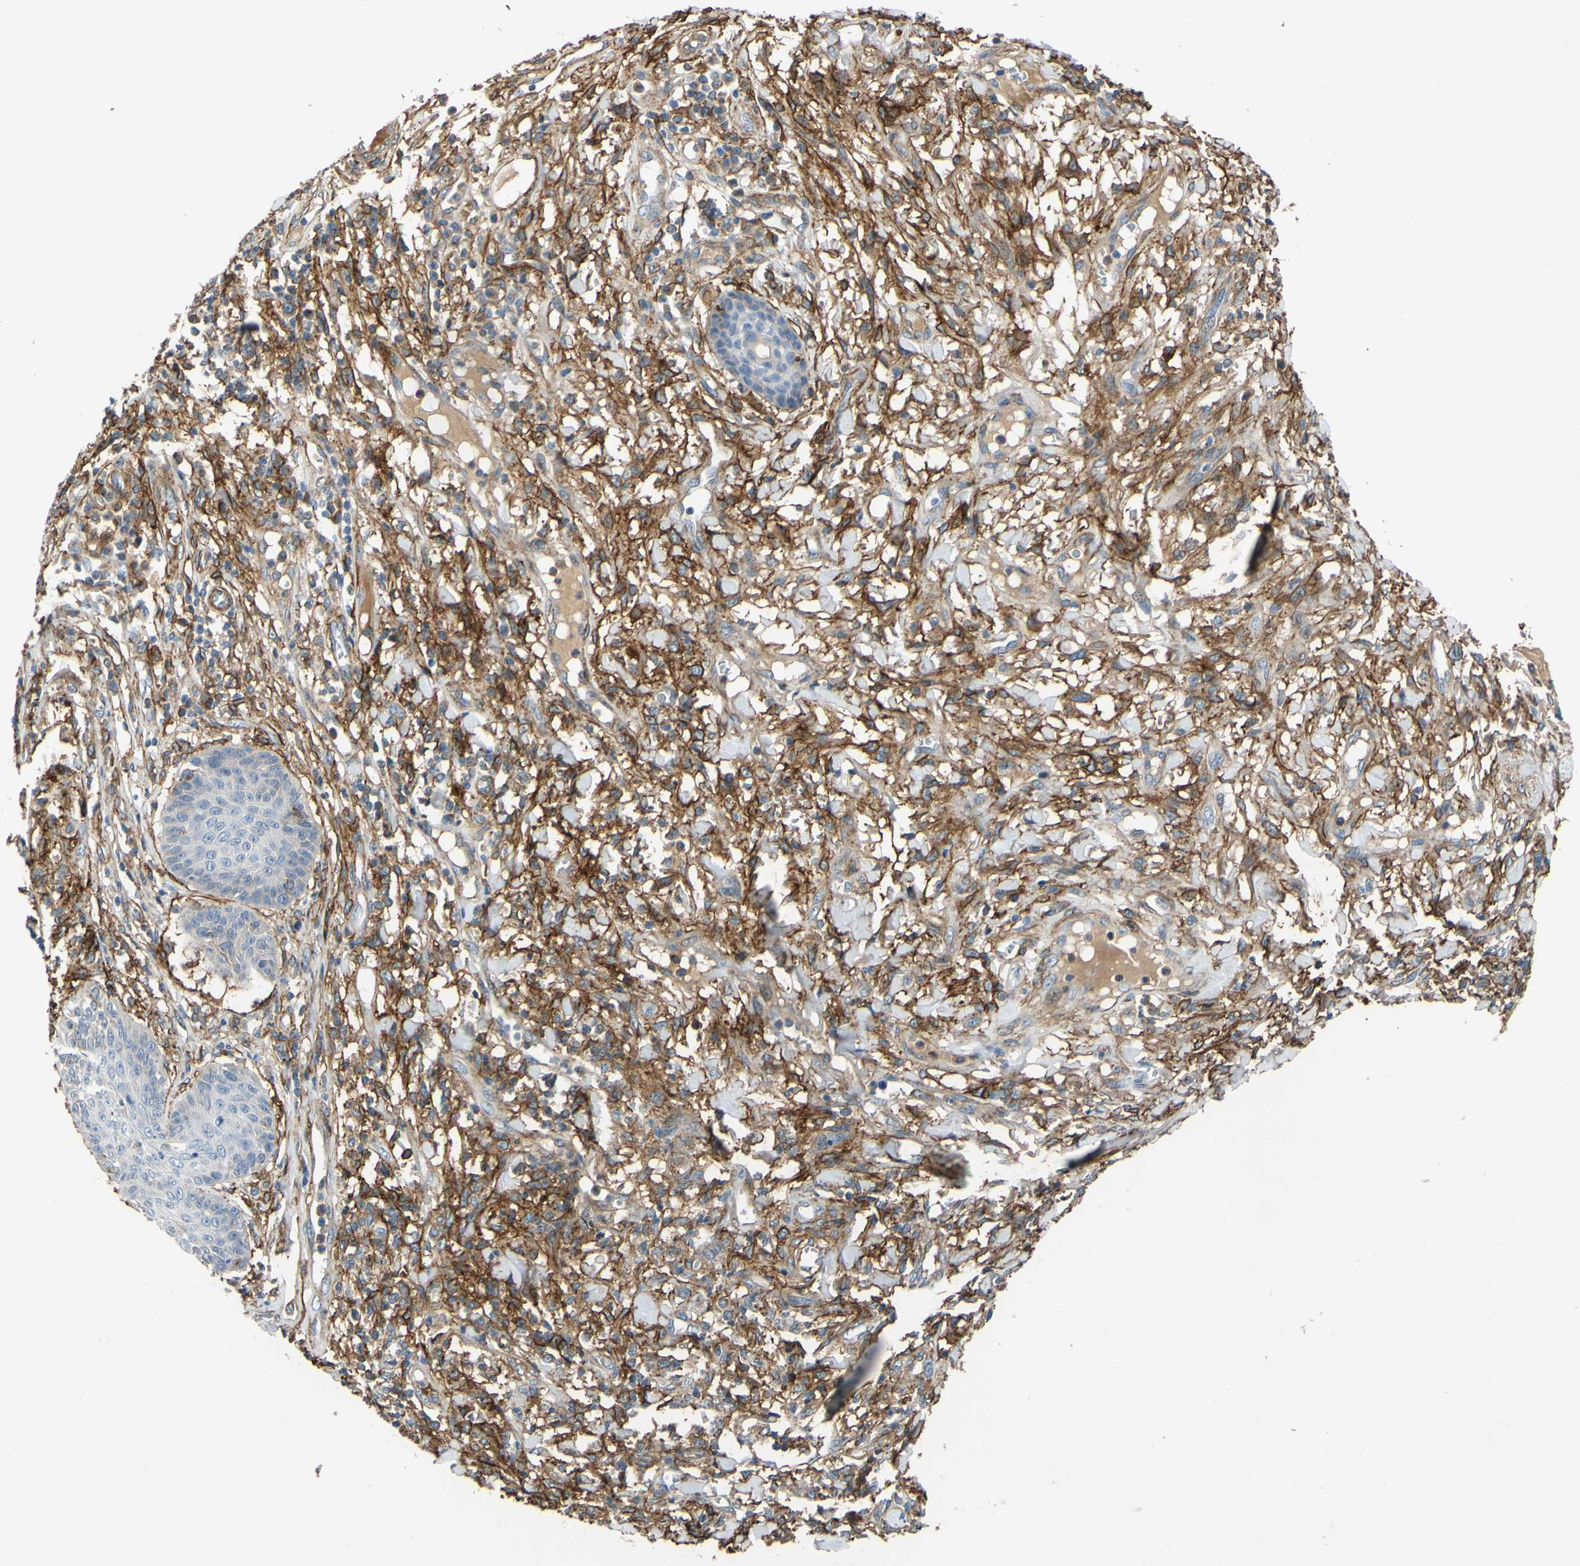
{"staining": {"intensity": "strong", "quantity": ">75%", "location": "cytoplasmic/membranous"}, "tissue": "skin cancer", "cell_type": "Tumor cells", "image_type": "cancer", "snomed": [{"axis": "morphology", "description": "Squamous cell carcinoma, NOS"}, {"axis": "topography", "description": "Skin"}], "caption": "Skin cancer (squamous cell carcinoma) stained with a brown dye demonstrates strong cytoplasmic/membranous positive expression in about >75% of tumor cells.", "gene": "ARHGAP1", "patient": {"sex": "female", "age": 78}}